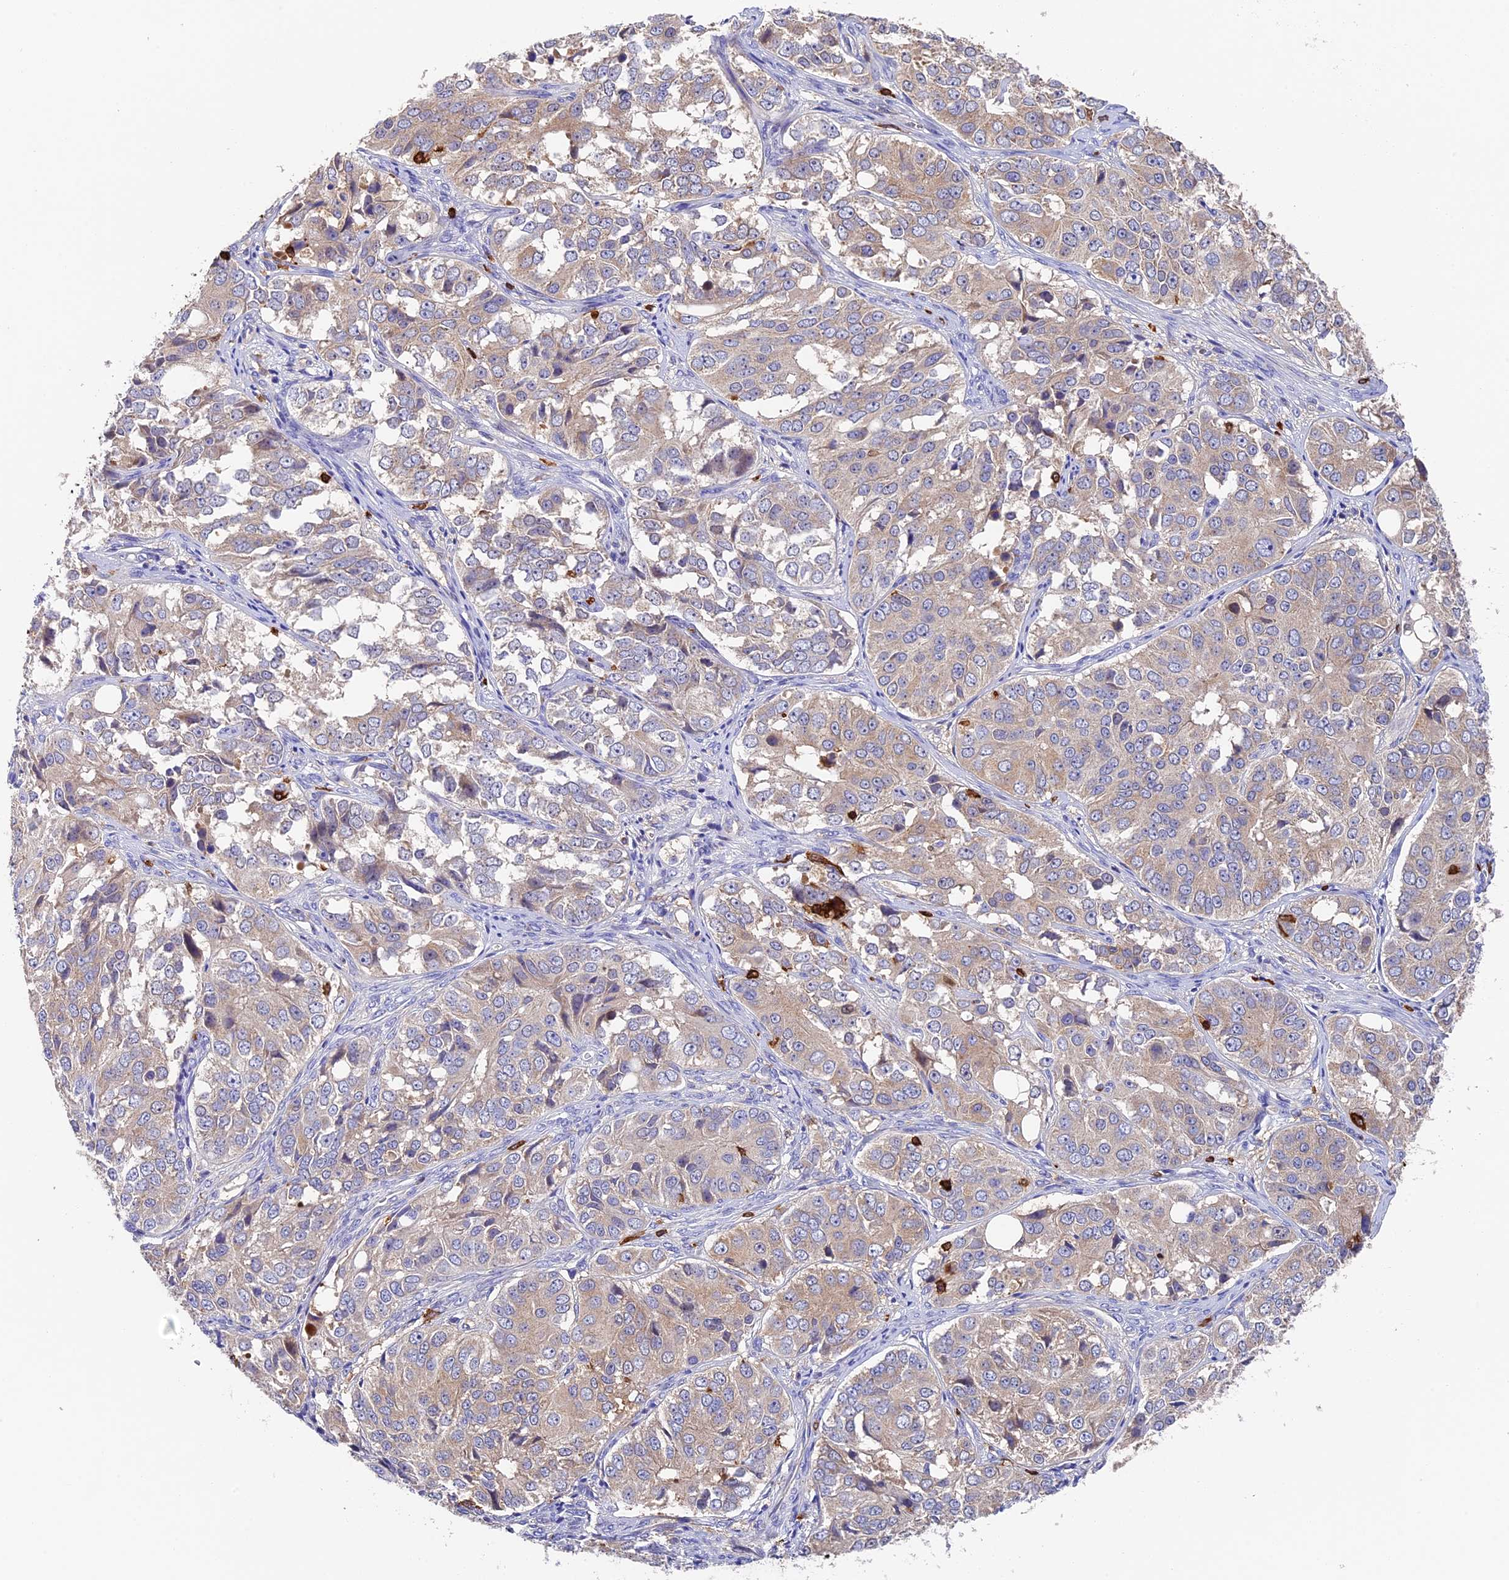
{"staining": {"intensity": "weak", "quantity": ">75%", "location": "cytoplasmic/membranous"}, "tissue": "ovarian cancer", "cell_type": "Tumor cells", "image_type": "cancer", "snomed": [{"axis": "morphology", "description": "Carcinoma, endometroid"}, {"axis": "topography", "description": "Ovary"}], "caption": "Approximately >75% of tumor cells in ovarian cancer reveal weak cytoplasmic/membranous protein expression as visualized by brown immunohistochemical staining.", "gene": "ADAT1", "patient": {"sex": "female", "age": 51}}